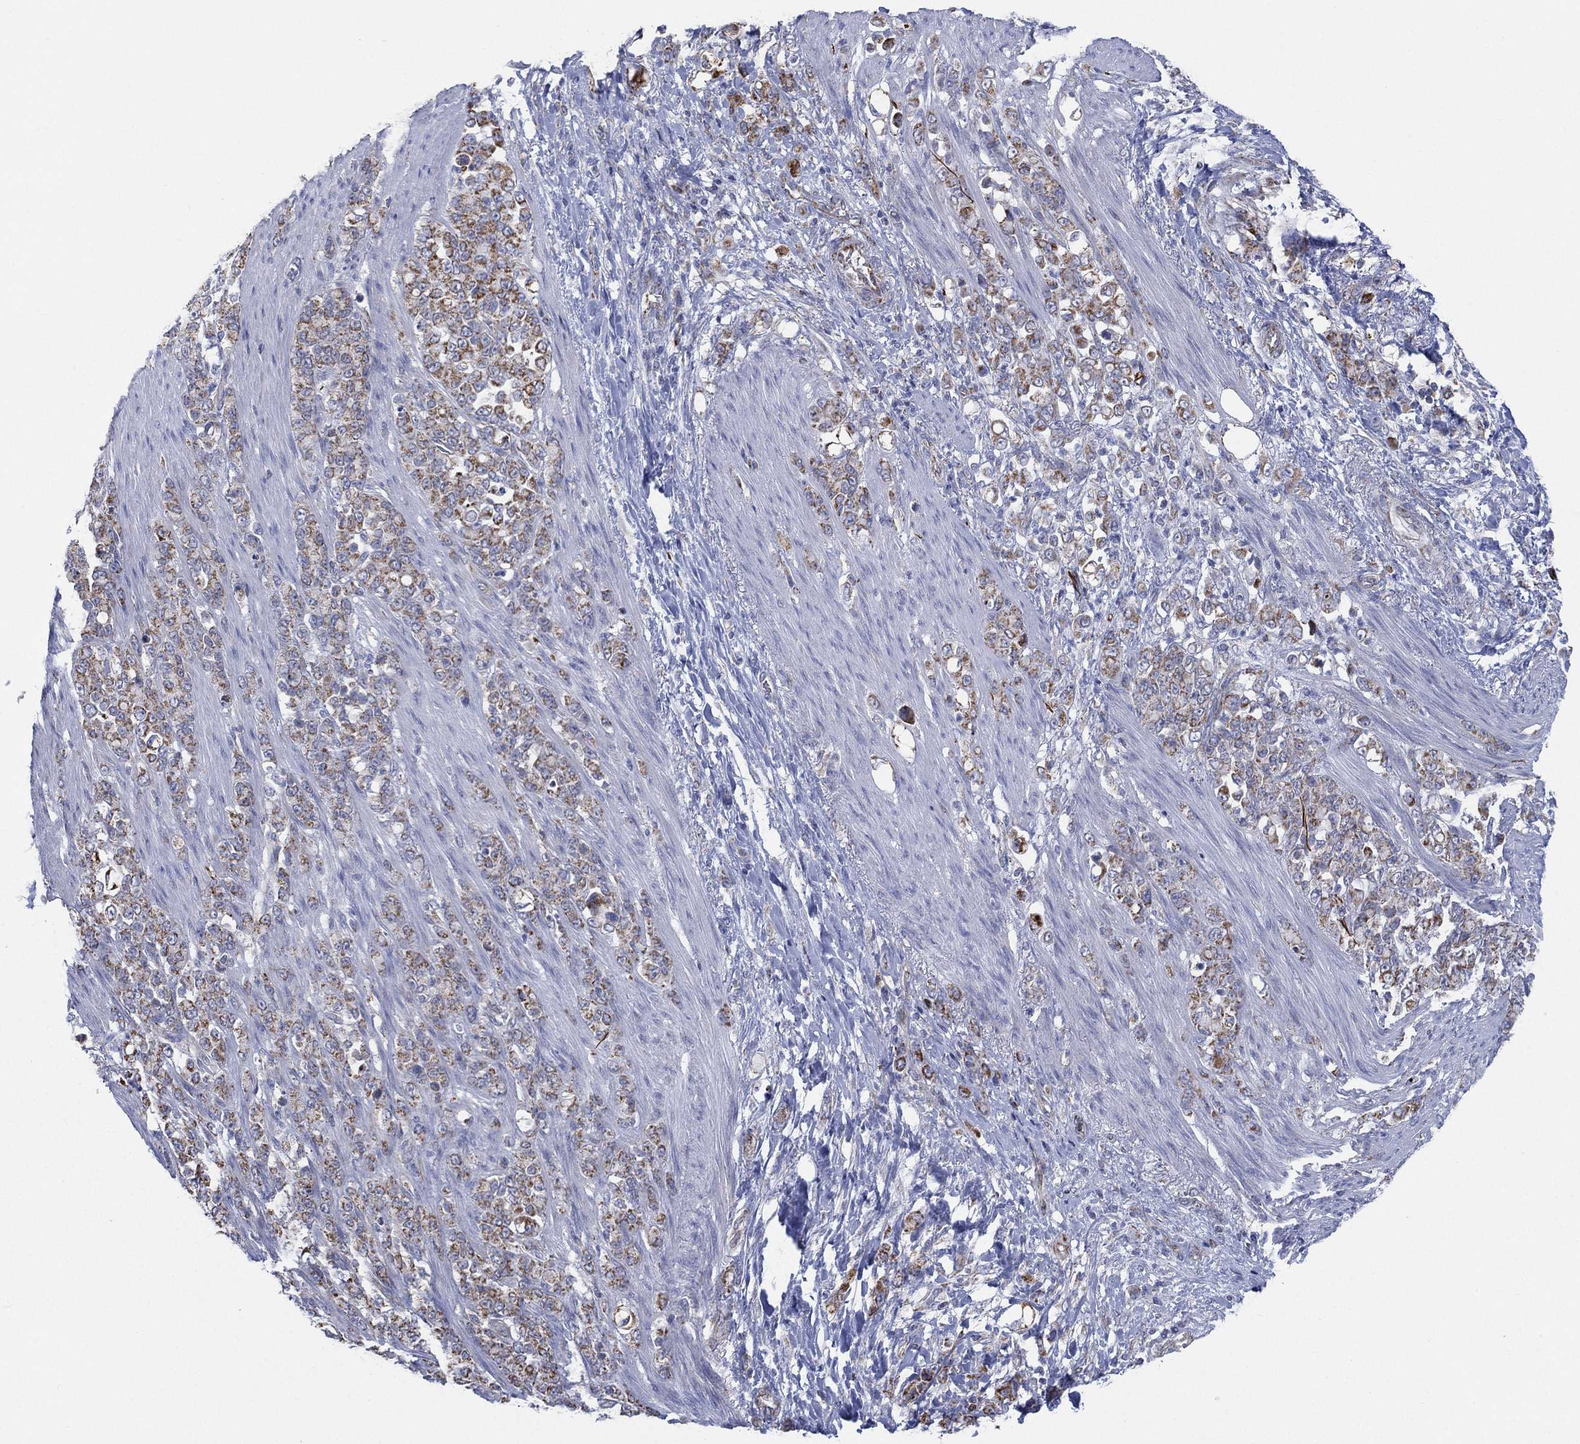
{"staining": {"intensity": "weak", "quantity": "25%-75%", "location": "cytoplasmic/membranous"}, "tissue": "stomach cancer", "cell_type": "Tumor cells", "image_type": "cancer", "snomed": [{"axis": "morphology", "description": "Adenocarcinoma, NOS"}, {"axis": "topography", "description": "Stomach"}], "caption": "DAB (3,3'-diaminobenzidine) immunohistochemical staining of human stomach cancer shows weak cytoplasmic/membranous protein expression in about 25%-75% of tumor cells. The protein of interest is stained brown, and the nuclei are stained in blue (DAB (3,3'-diaminobenzidine) IHC with brightfield microscopy, high magnification).", "gene": "INA", "patient": {"sex": "female", "age": 79}}